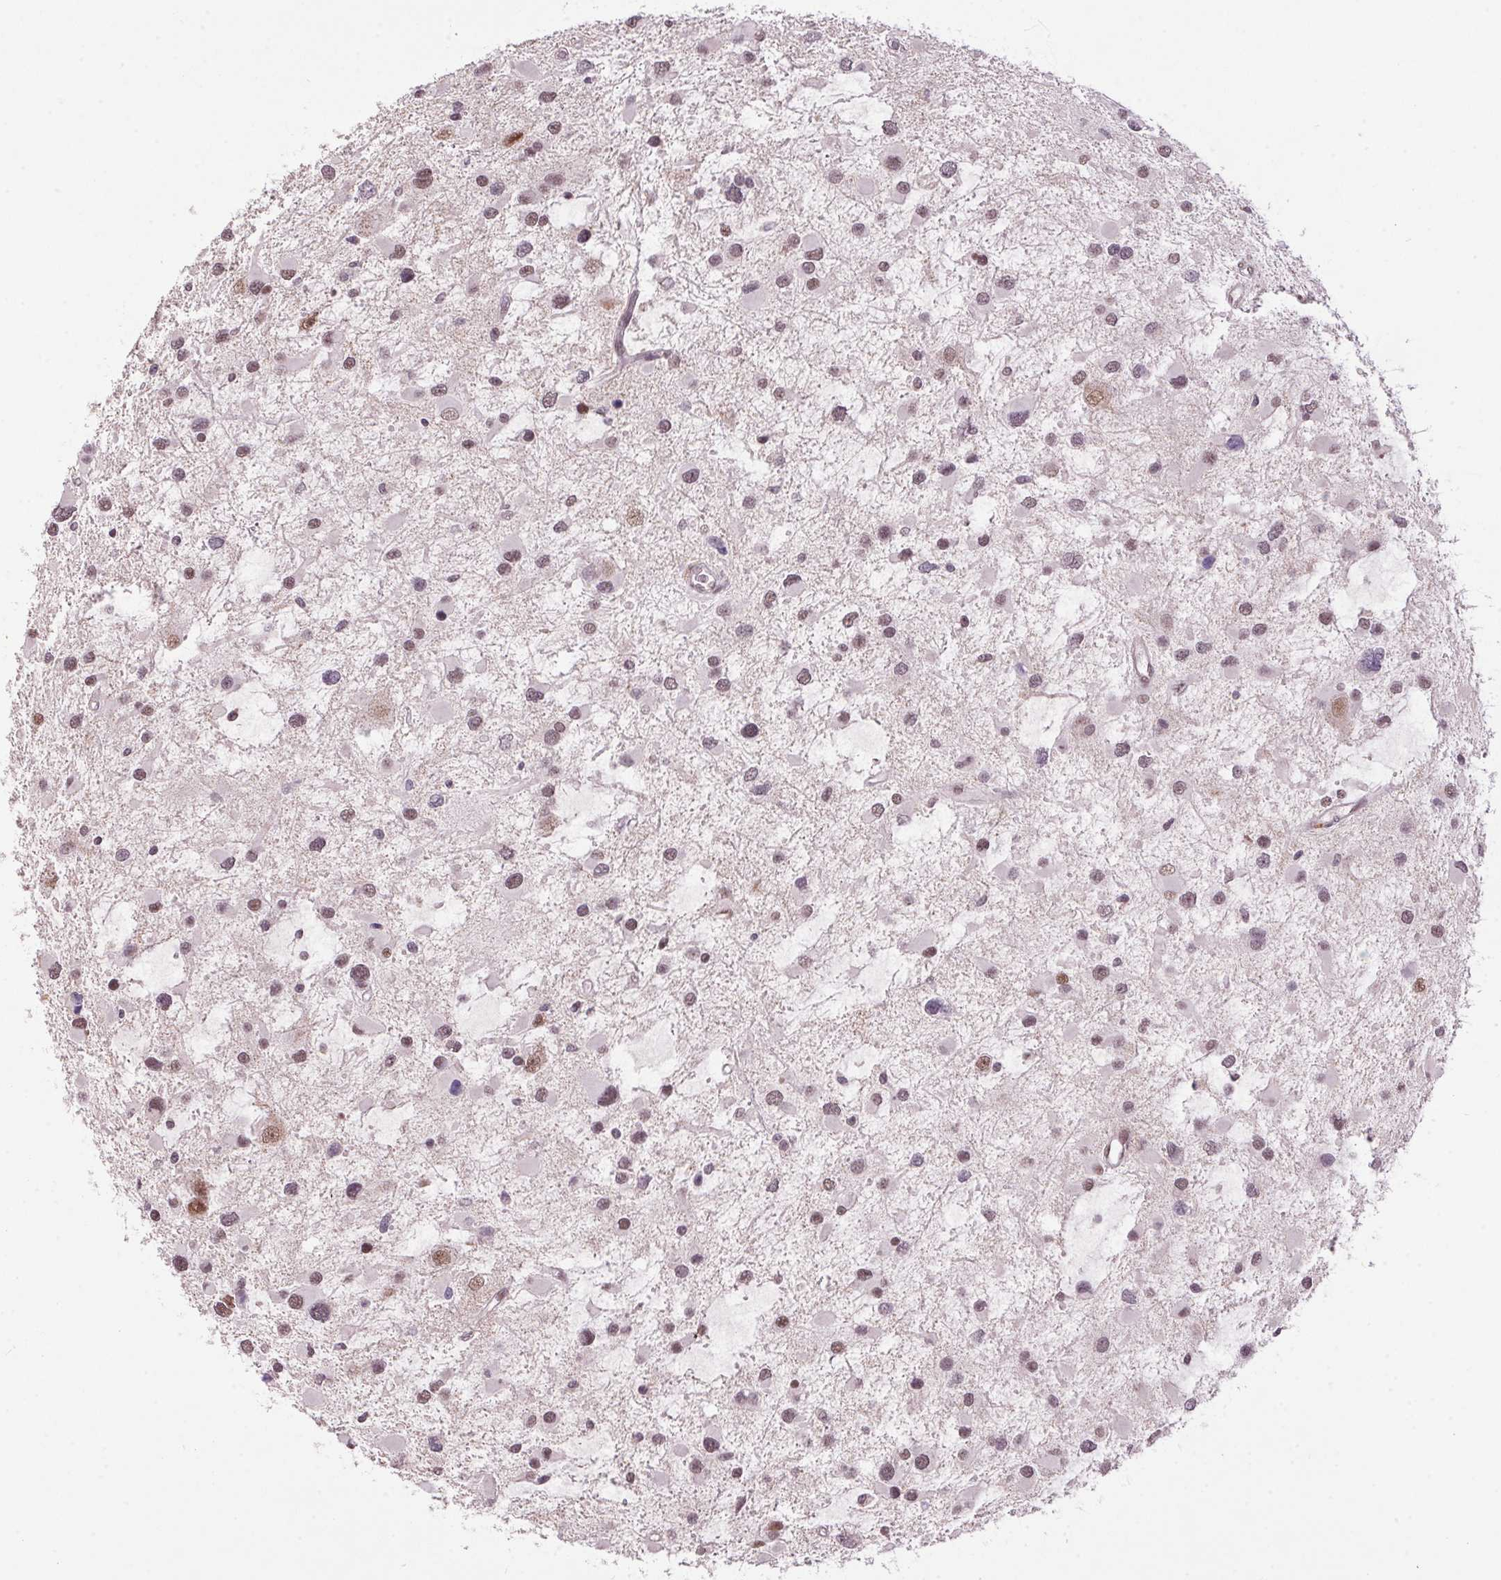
{"staining": {"intensity": "weak", "quantity": "25%-75%", "location": "nuclear"}, "tissue": "glioma", "cell_type": "Tumor cells", "image_type": "cancer", "snomed": [{"axis": "morphology", "description": "Glioma, malignant, Low grade"}, {"axis": "topography", "description": "Brain"}], "caption": "Immunohistochemical staining of glioma shows low levels of weak nuclear expression in approximately 25%-75% of tumor cells.", "gene": "ZBTB4", "patient": {"sex": "female", "age": 32}}